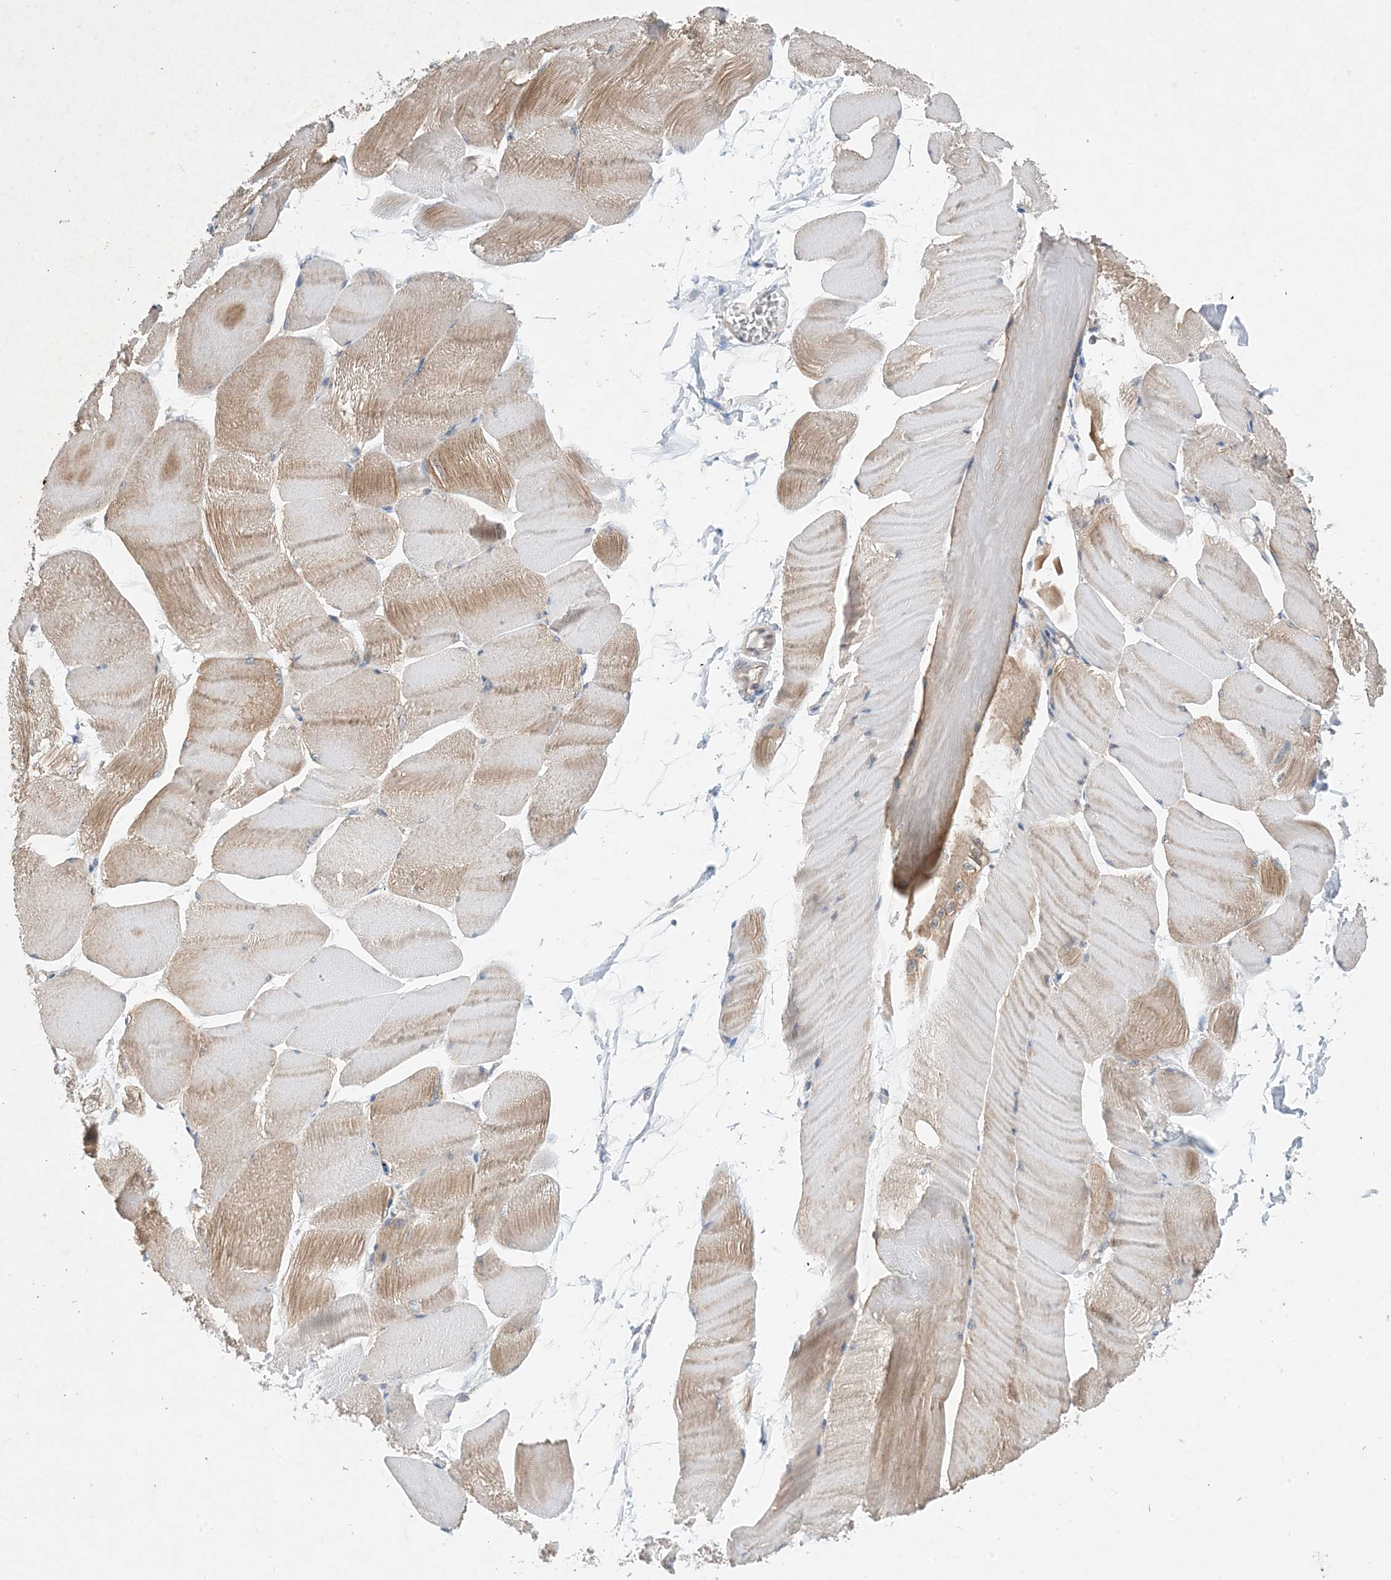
{"staining": {"intensity": "weak", "quantity": "25%-75%", "location": "cytoplasmic/membranous"}, "tissue": "skeletal muscle", "cell_type": "Myocytes", "image_type": "normal", "snomed": [{"axis": "morphology", "description": "Normal tissue, NOS"}, {"axis": "morphology", "description": "Basal cell carcinoma"}, {"axis": "topography", "description": "Skeletal muscle"}], "caption": "Immunohistochemistry (IHC) of unremarkable human skeletal muscle exhibits low levels of weak cytoplasmic/membranous staining in approximately 25%-75% of myocytes.", "gene": "EHBP1", "patient": {"sex": "female", "age": 64}}